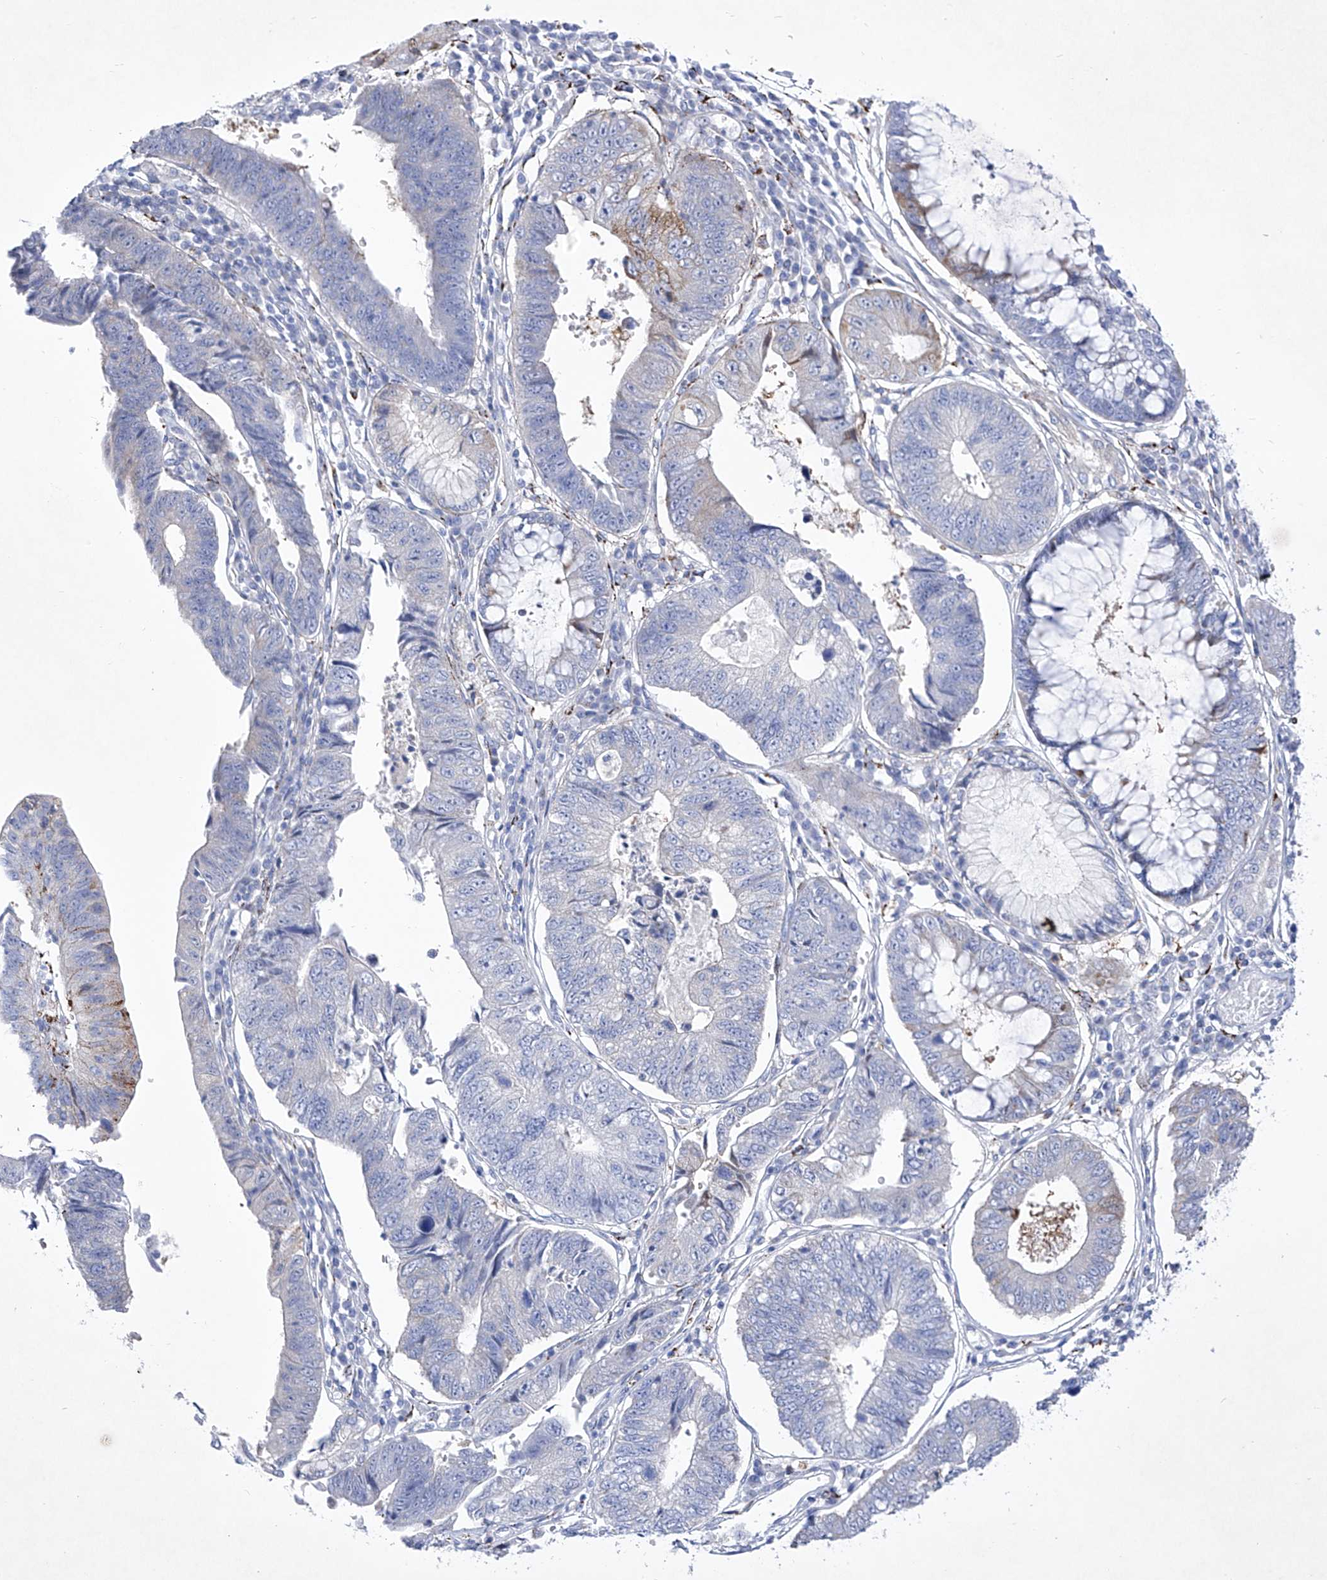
{"staining": {"intensity": "negative", "quantity": "none", "location": "none"}, "tissue": "stomach cancer", "cell_type": "Tumor cells", "image_type": "cancer", "snomed": [{"axis": "morphology", "description": "Adenocarcinoma, NOS"}, {"axis": "topography", "description": "Stomach"}], "caption": "High magnification brightfield microscopy of stomach adenocarcinoma stained with DAB (brown) and counterstained with hematoxylin (blue): tumor cells show no significant expression.", "gene": "C1orf87", "patient": {"sex": "male", "age": 59}}